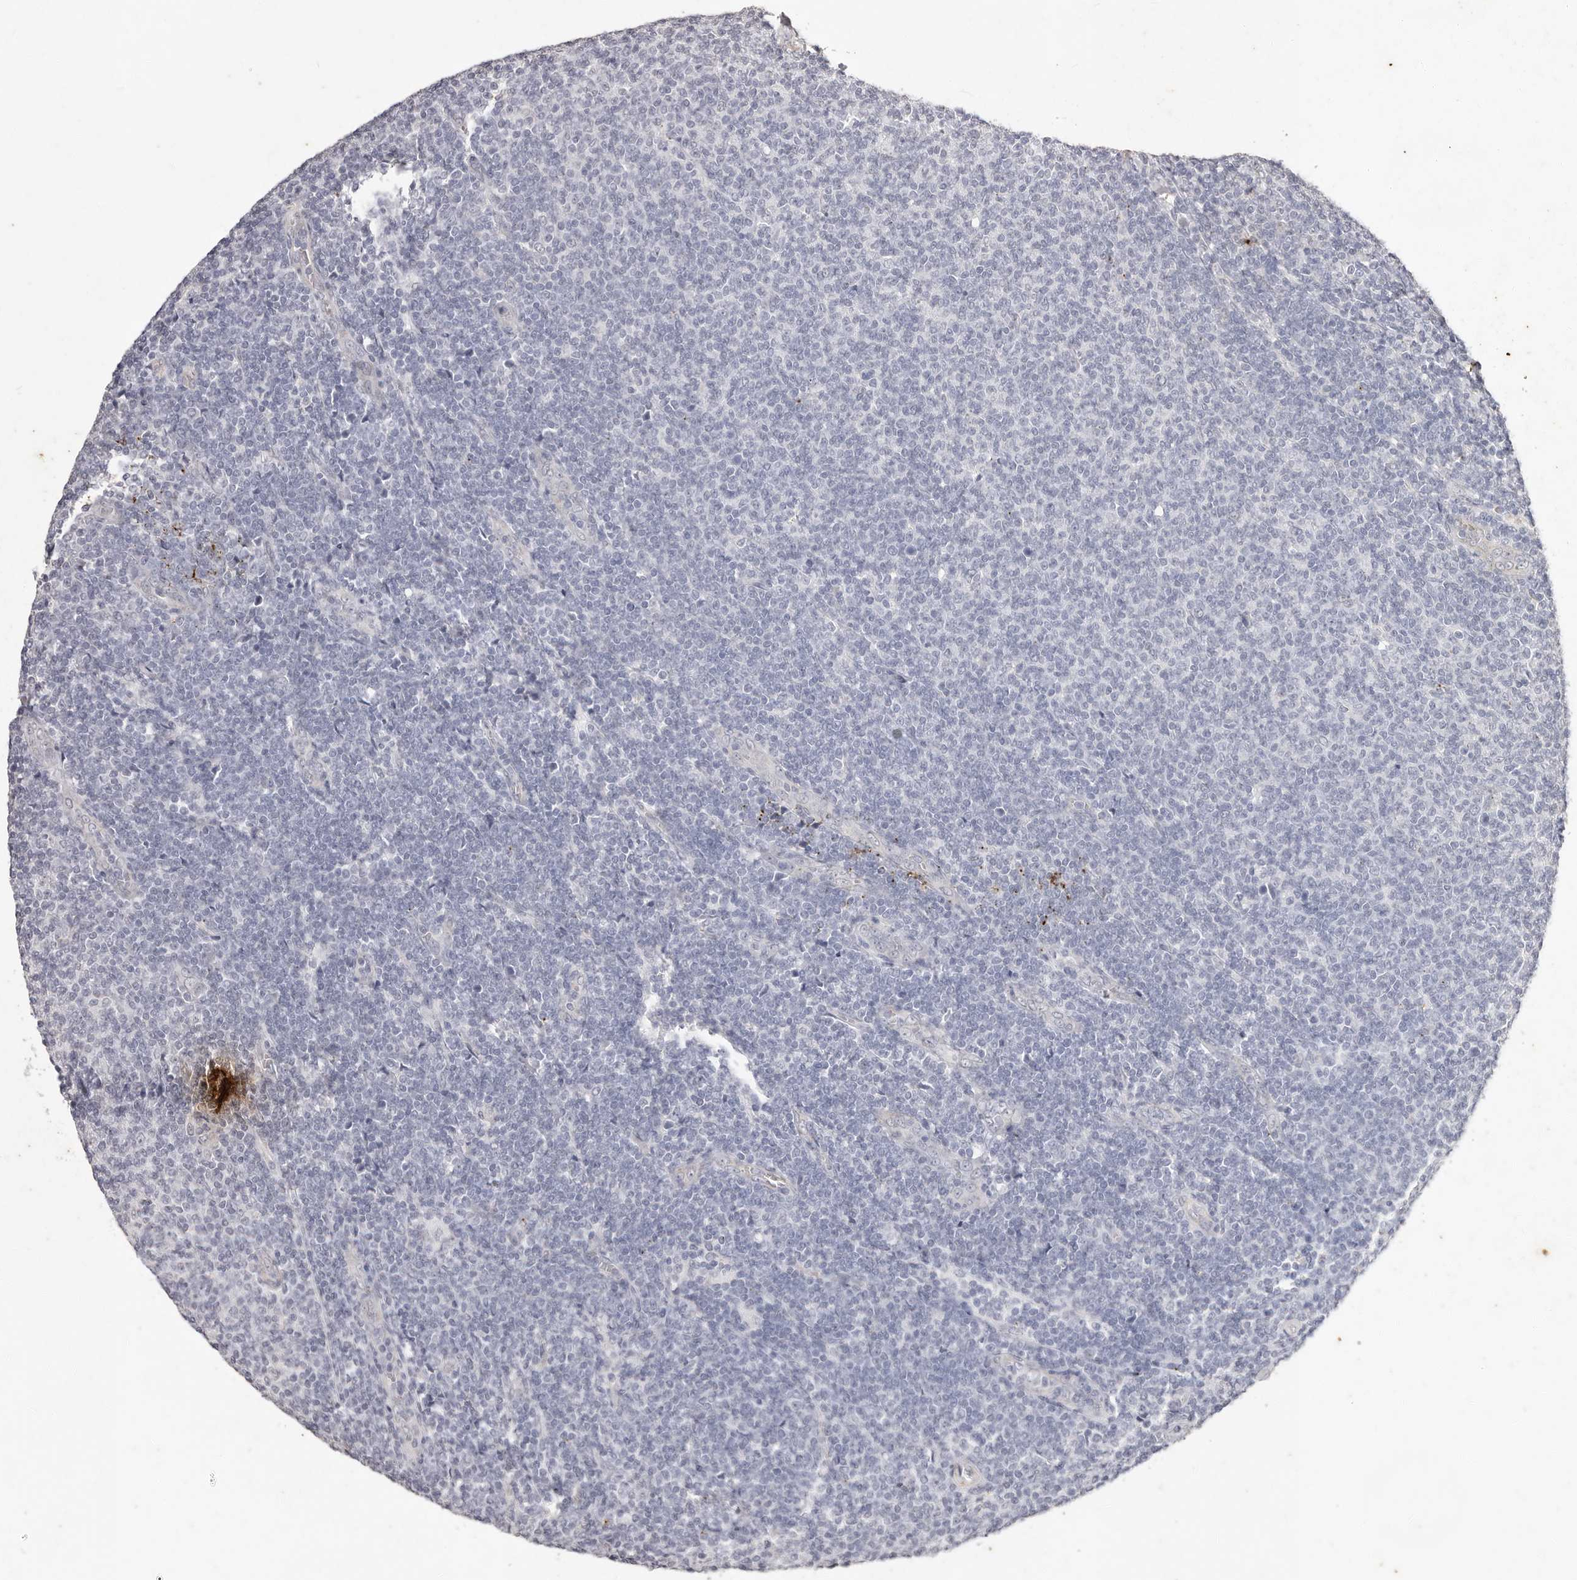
{"staining": {"intensity": "negative", "quantity": "none", "location": "none"}, "tissue": "lymphoma", "cell_type": "Tumor cells", "image_type": "cancer", "snomed": [{"axis": "morphology", "description": "Malignant lymphoma, non-Hodgkin's type, Low grade"}, {"axis": "topography", "description": "Lymph node"}], "caption": "This is an immunohistochemistry (IHC) micrograph of lymphoma. There is no staining in tumor cells.", "gene": "RPS6KA5", "patient": {"sex": "male", "age": 66}}